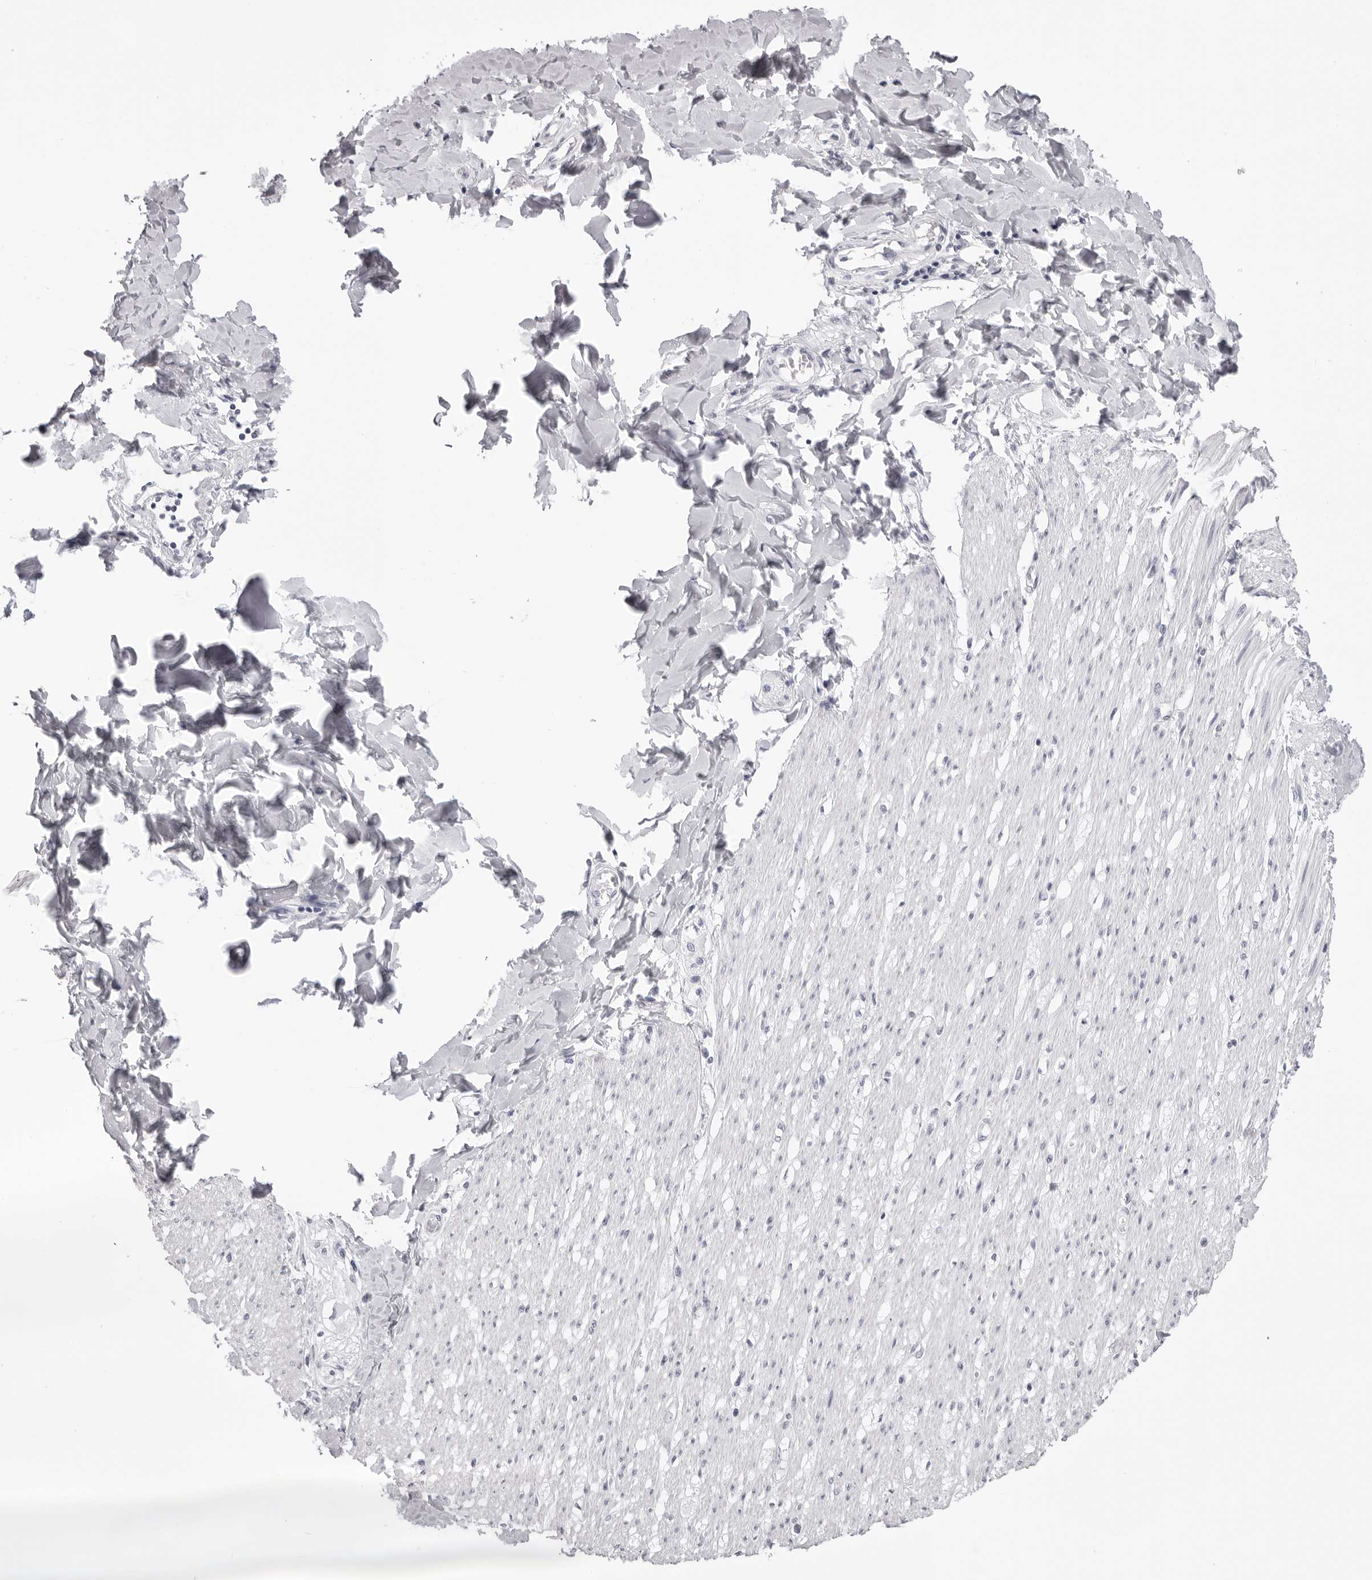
{"staining": {"intensity": "negative", "quantity": "none", "location": "none"}, "tissue": "smooth muscle", "cell_type": "Smooth muscle cells", "image_type": "normal", "snomed": [{"axis": "morphology", "description": "Normal tissue, NOS"}, {"axis": "morphology", "description": "Adenocarcinoma, NOS"}, {"axis": "topography", "description": "Colon"}, {"axis": "topography", "description": "Peripheral nerve tissue"}], "caption": "Smooth muscle cells show no significant protein expression in benign smooth muscle. Brightfield microscopy of immunohistochemistry (IHC) stained with DAB (3,3'-diaminobenzidine) (brown) and hematoxylin (blue), captured at high magnification.", "gene": "RHO", "patient": {"sex": "male", "age": 14}}